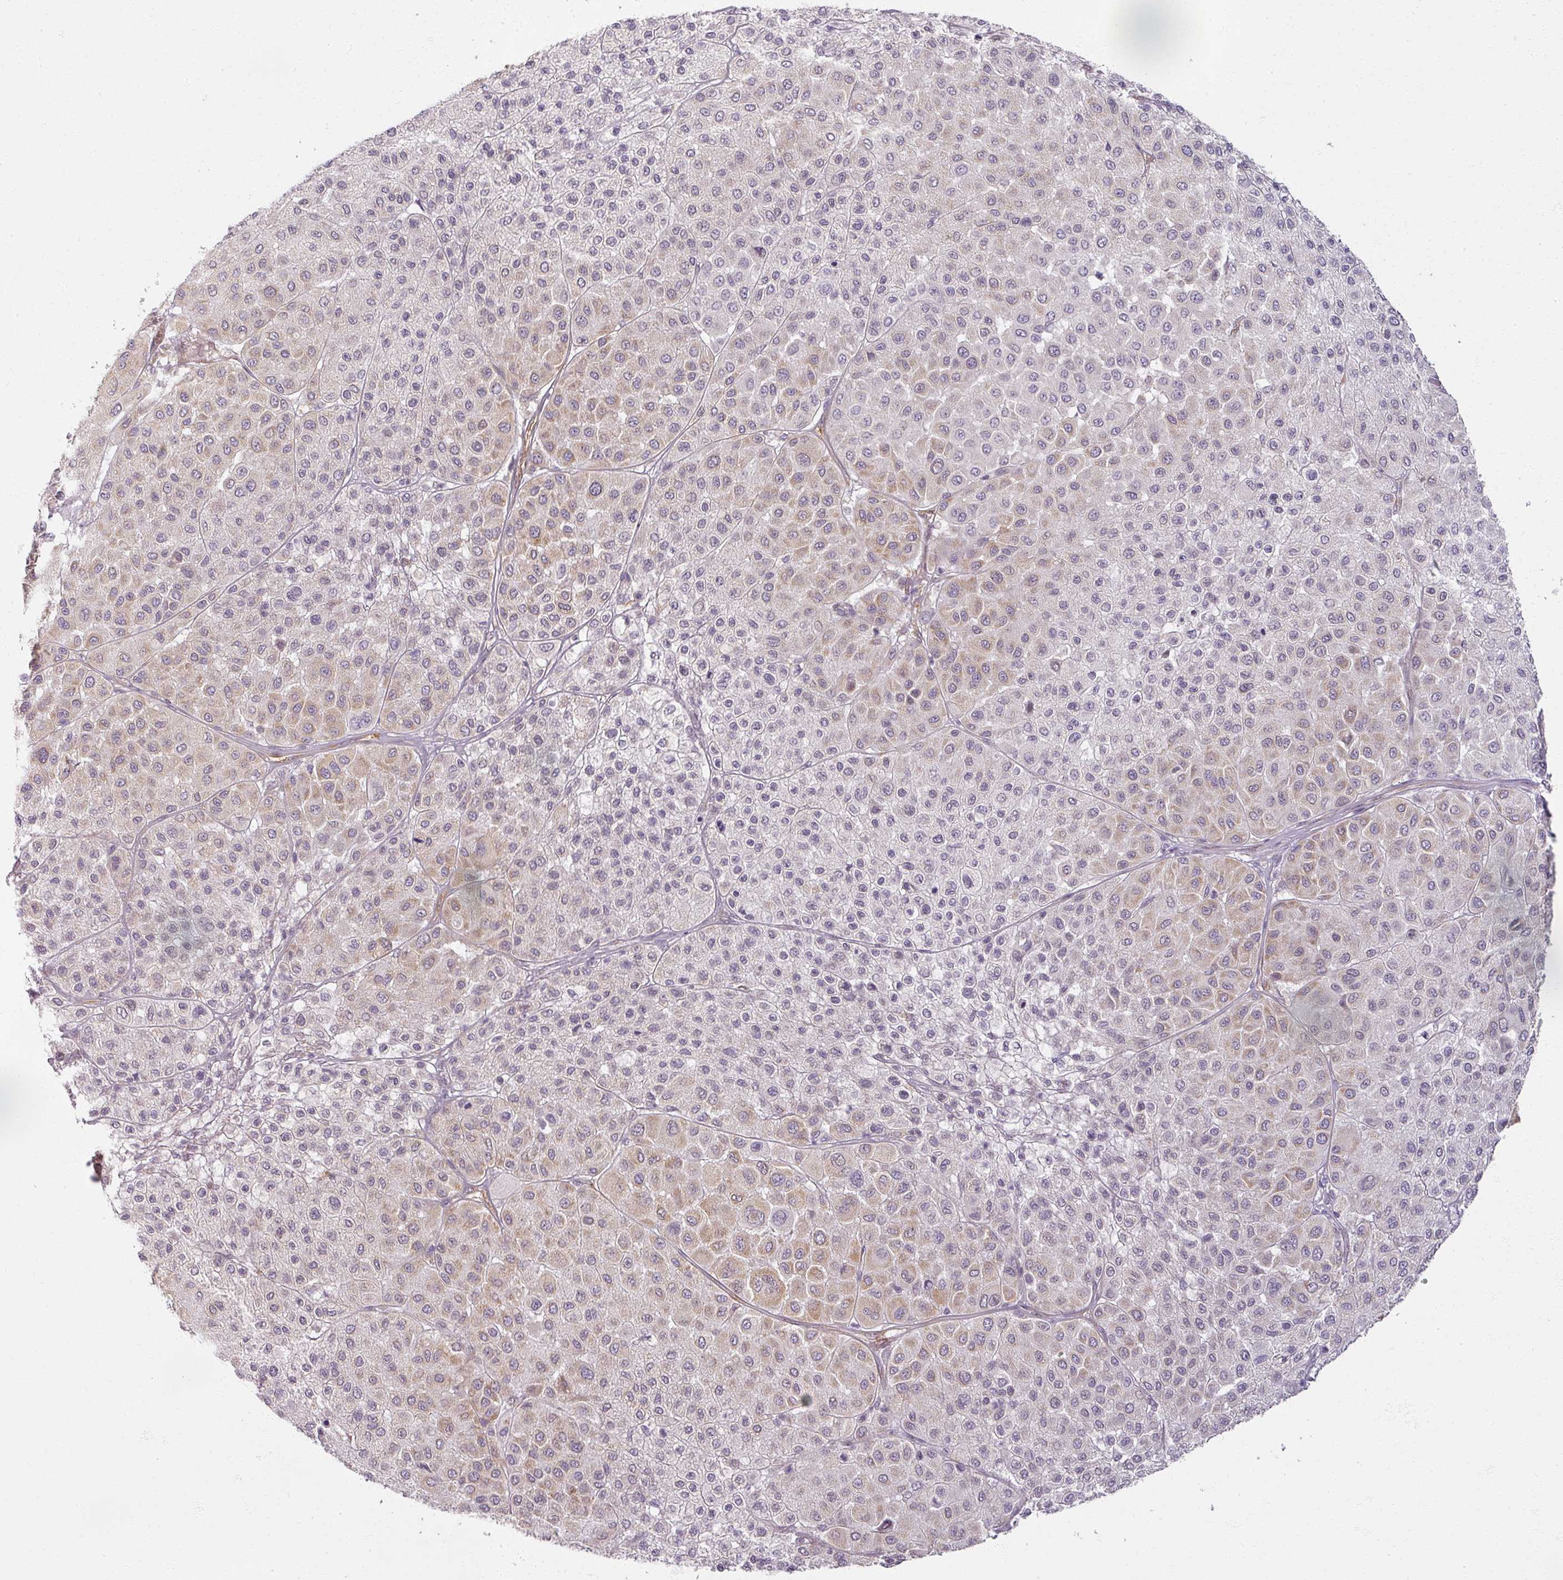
{"staining": {"intensity": "weak", "quantity": "<25%", "location": "cytoplasmic/membranous"}, "tissue": "melanoma", "cell_type": "Tumor cells", "image_type": "cancer", "snomed": [{"axis": "morphology", "description": "Malignant melanoma, Metastatic site"}, {"axis": "topography", "description": "Smooth muscle"}], "caption": "Immunohistochemistry (IHC) of malignant melanoma (metastatic site) exhibits no positivity in tumor cells.", "gene": "AGPAT4", "patient": {"sex": "male", "age": 41}}